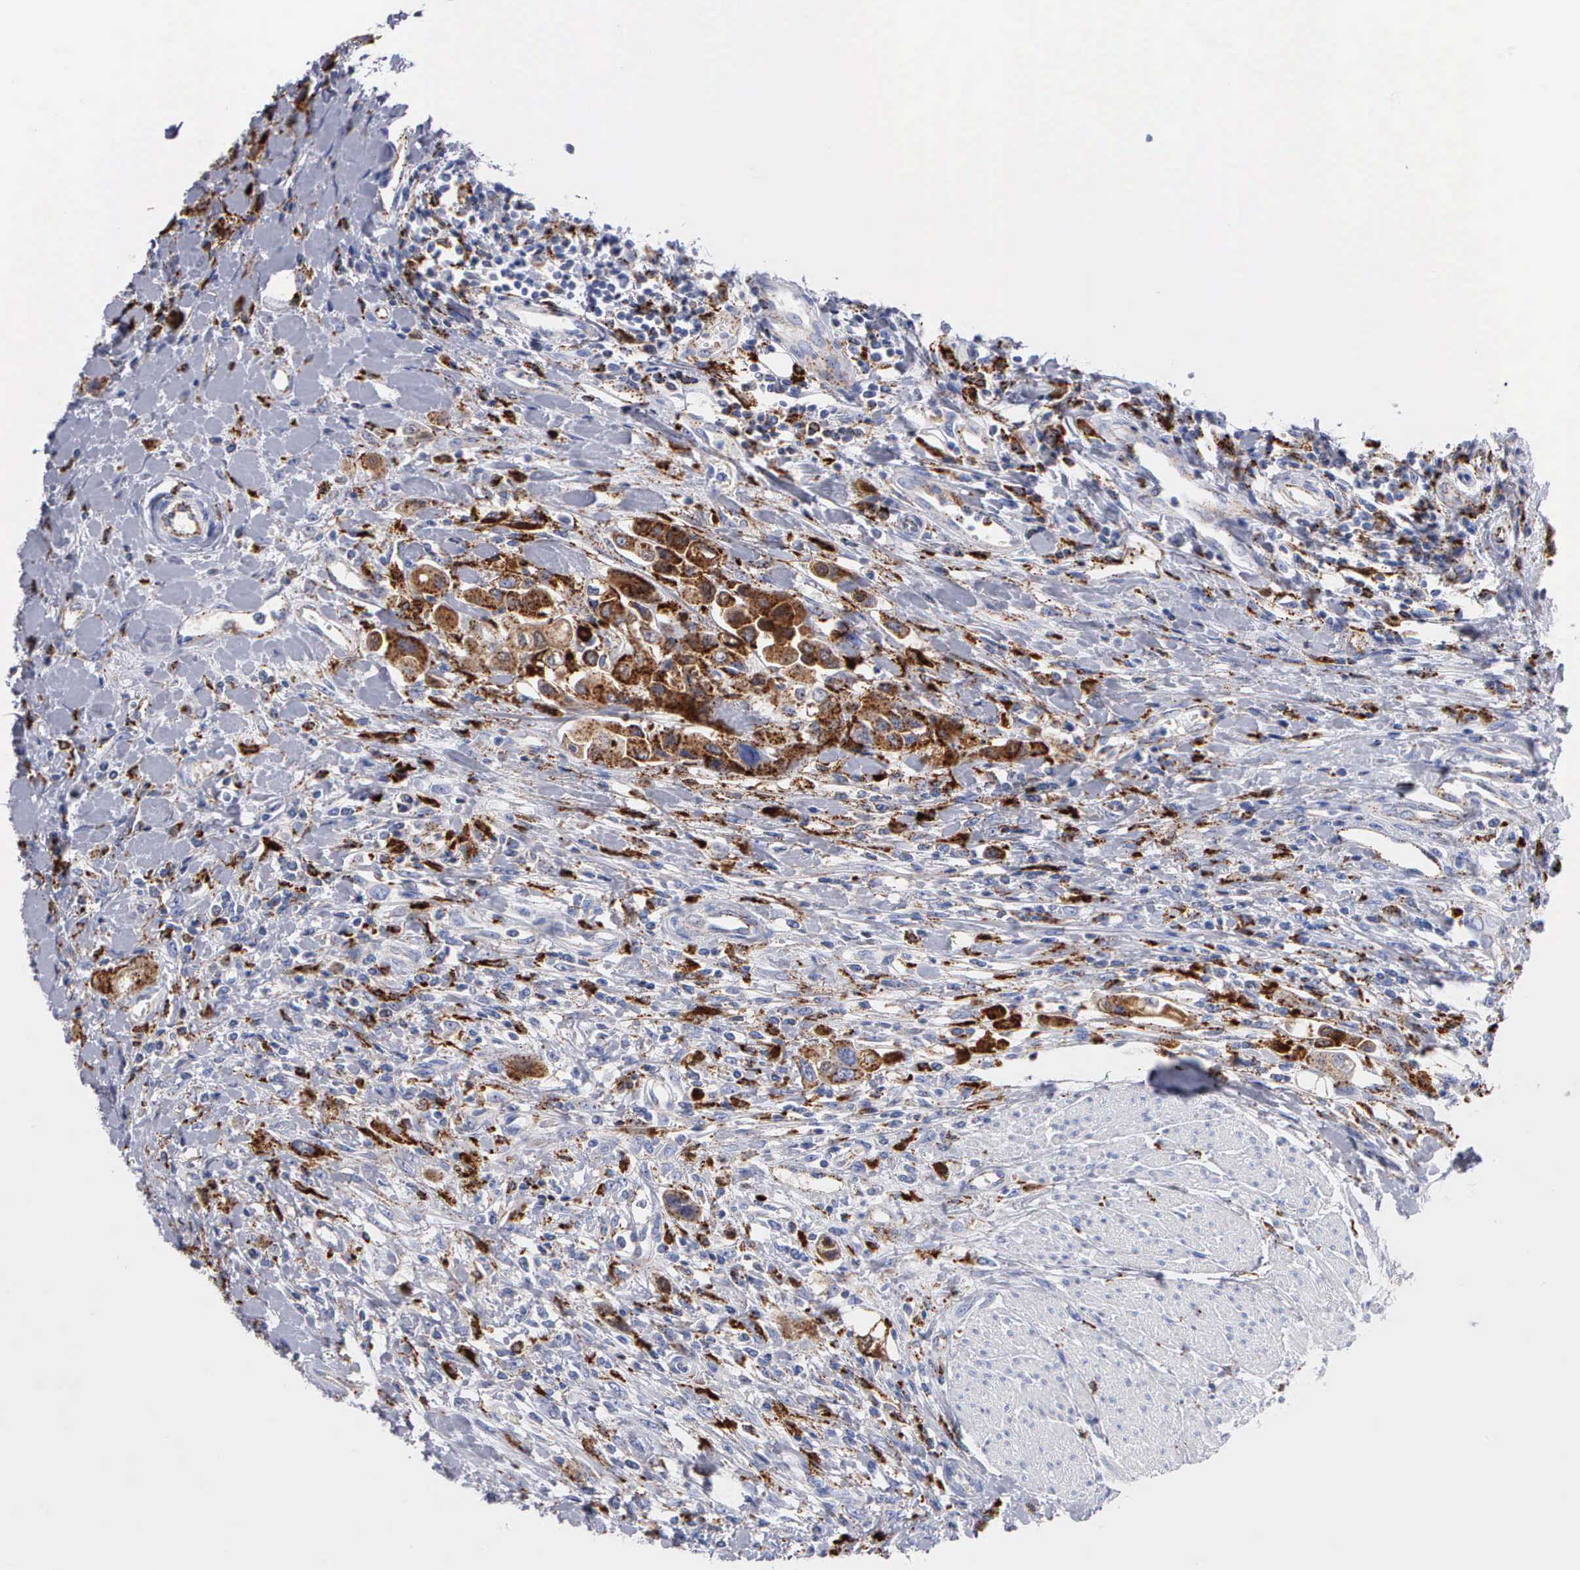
{"staining": {"intensity": "strong", "quantity": ">75%", "location": "cytoplasmic/membranous"}, "tissue": "urothelial cancer", "cell_type": "Tumor cells", "image_type": "cancer", "snomed": [{"axis": "morphology", "description": "Urothelial carcinoma, High grade"}, {"axis": "topography", "description": "Urinary bladder"}], "caption": "Immunohistochemistry of urothelial carcinoma (high-grade) shows high levels of strong cytoplasmic/membranous expression in approximately >75% of tumor cells. The protein of interest is stained brown, and the nuclei are stained in blue (DAB (3,3'-diaminobenzidine) IHC with brightfield microscopy, high magnification).", "gene": "CTSH", "patient": {"sex": "male", "age": 50}}